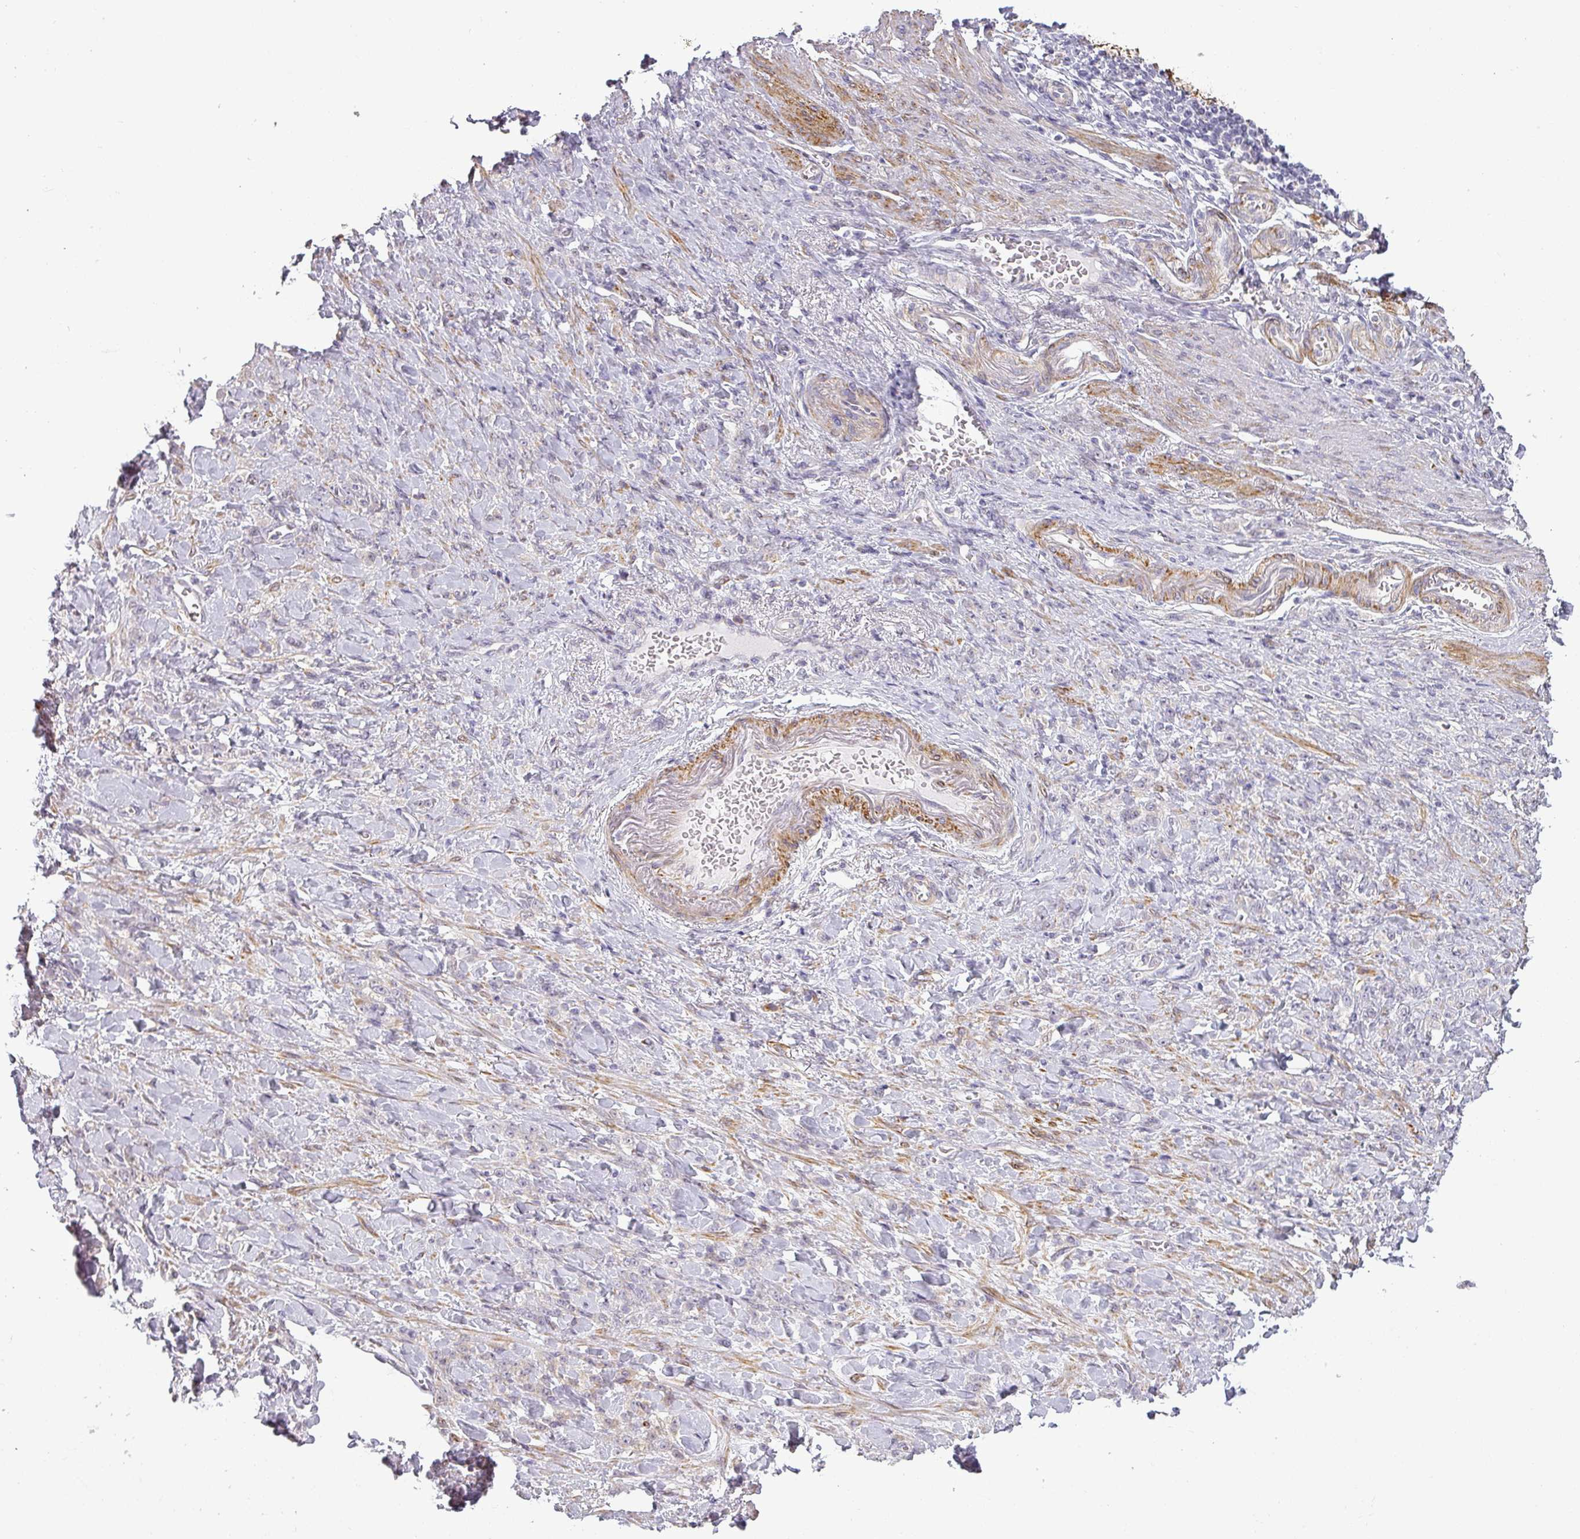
{"staining": {"intensity": "negative", "quantity": "none", "location": "none"}, "tissue": "stomach cancer", "cell_type": "Tumor cells", "image_type": "cancer", "snomed": [{"axis": "morphology", "description": "Normal tissue, NOS"}, {"axis": "morphology", "description": "Adenocarcinoma, NOS"}, {"axis": "topography", "description": "Stomach"}], "caption": "Tumor cells show no significant expression in stomach cancer (adenocarcinoma).", "gene": "CCDC144A", "patient": {"sex": "male", "age": 82}}